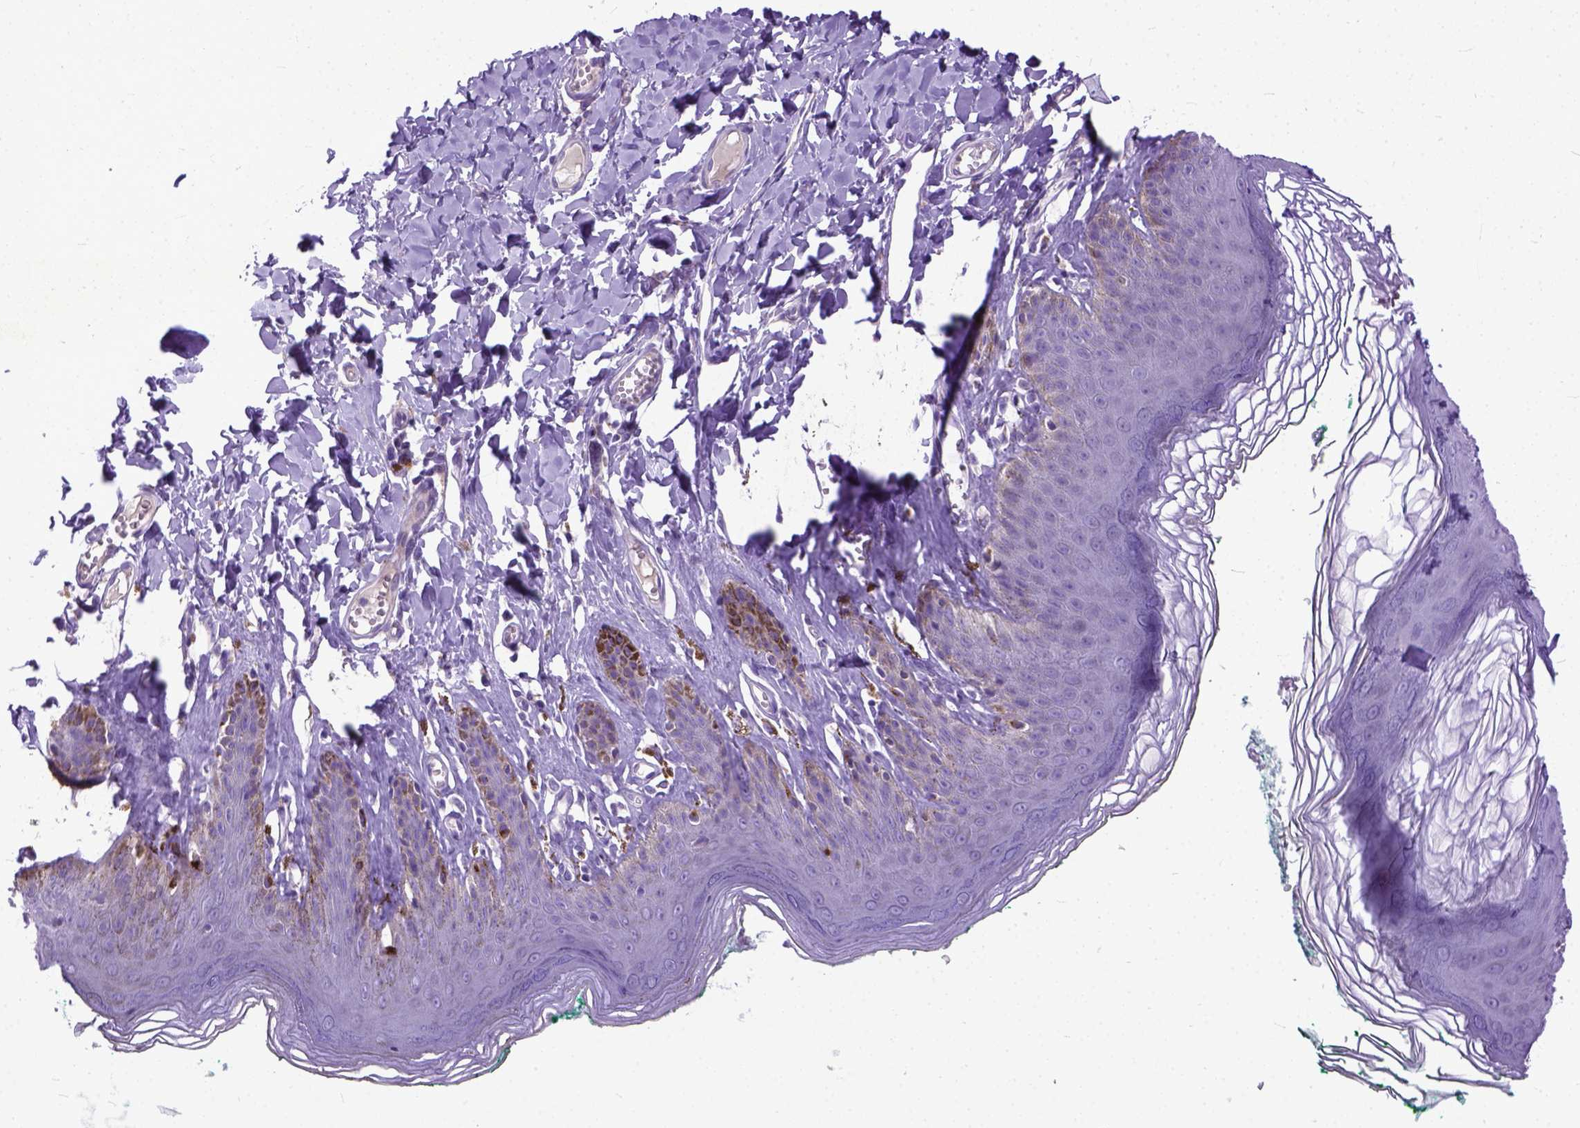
{"staining": {"intensity": "negative", "quantity": "none", "location": "none"}, "tissue": "skin", "cell_type": "Epidermal cells", "image_type": "normal", "snomed": [{"axis": "morphology", "description": "Normal tissue, NOS"}, {"axis": "topography", "description": "Vulva"}, {"axis": "topography", "description": "Peripheral nerve tissue"}], "caption": "Immunohistochemistry (IHC) histopathology image of benign skin: human skin stained with DAB (3,3'-diaminobenzidine) exhibits no significant protein expression in epidermal cells. (DAB immunohistochemistry with hematoxylin counter stain).", "gene": "PLK5", "patient": {"sex": "female", "age": 66}}